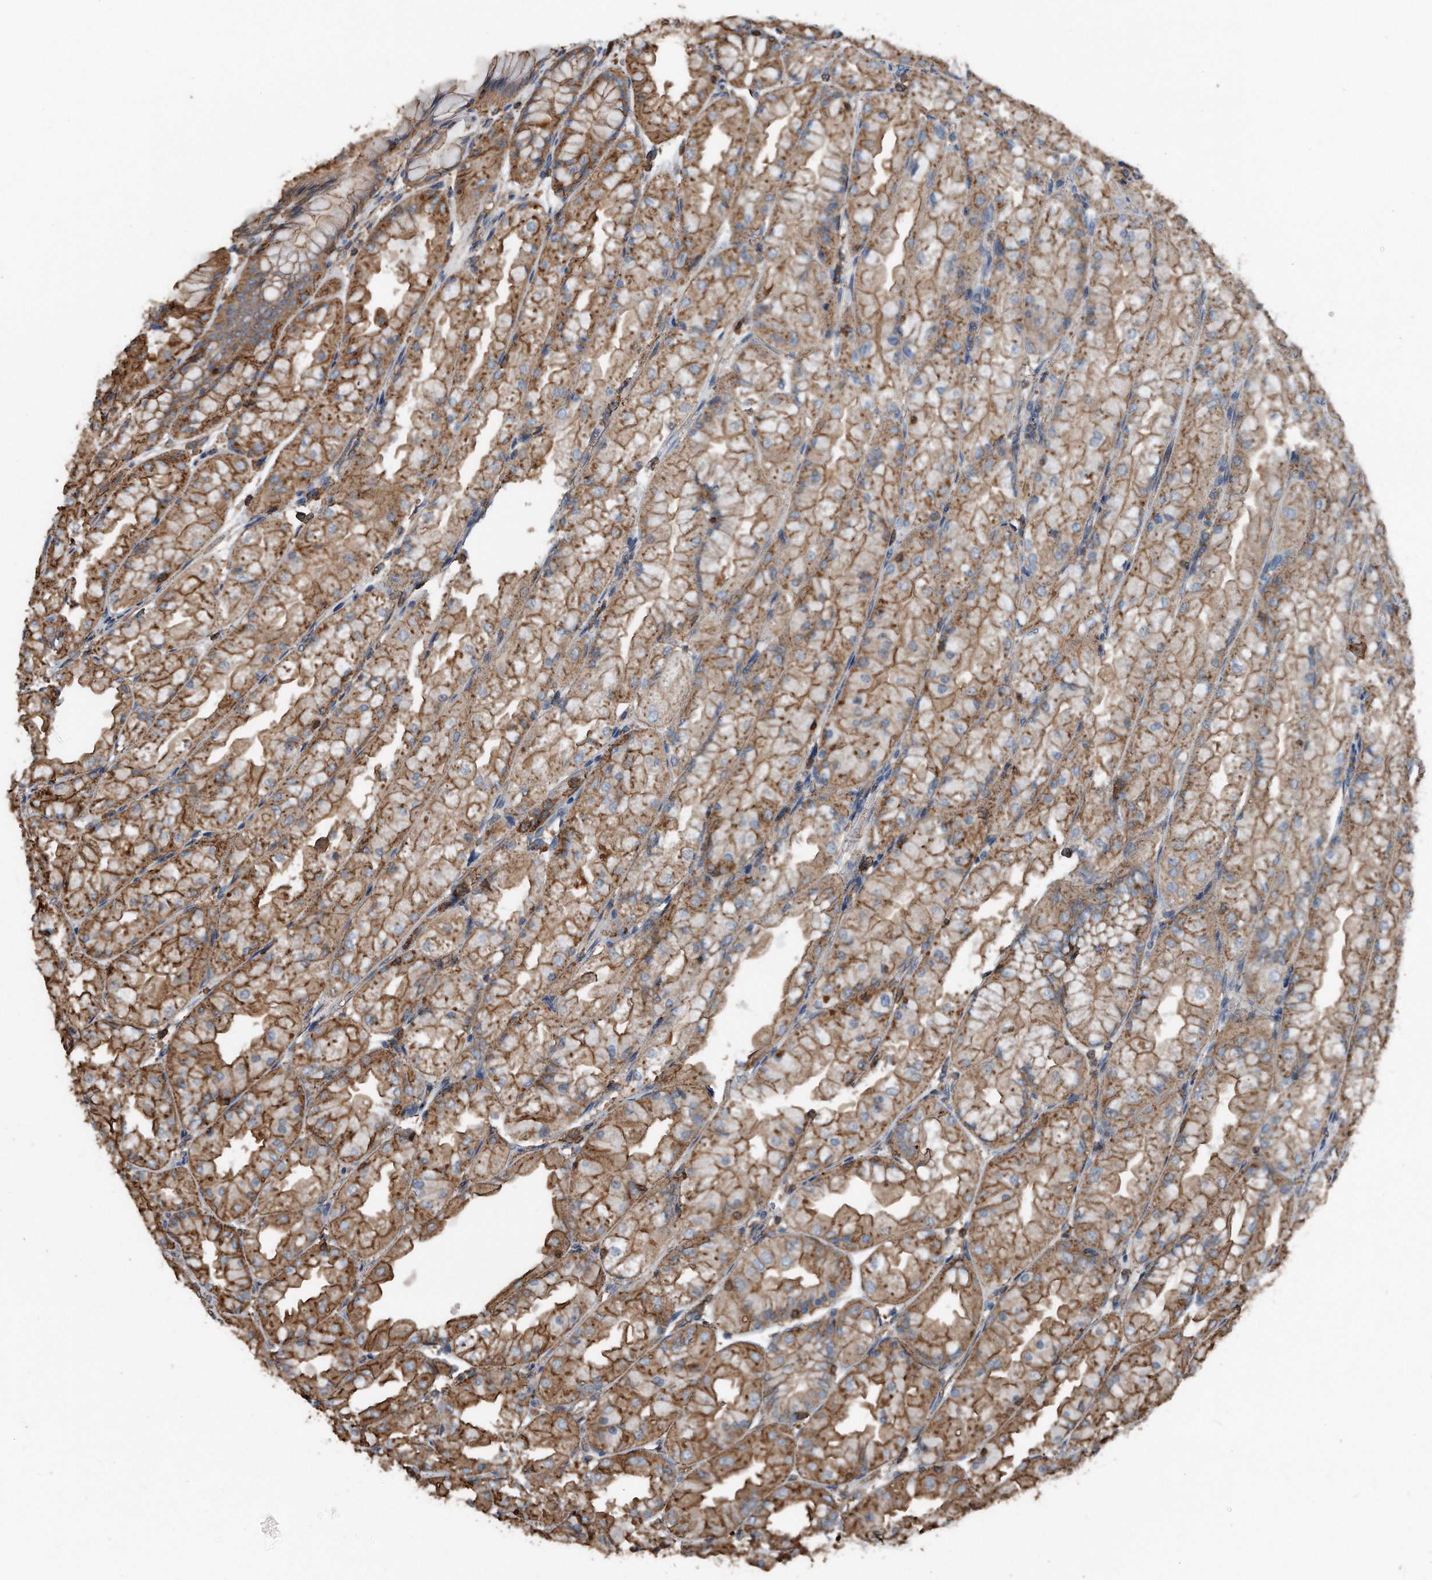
{"staining": {"intensity": "moderate", "quantity": ">75%", "location": "cytoplasmic/membranous"}, "tissue": "stomach", "cell_type": "Glandular cells", "image_type": "normal", "snomed": [{"axis": "morphology", "description": "Normal tissue, NOS"}, {"axis": "topography", "description": "Stomach, upper"}], "caption": "IHC staining of benign stomach, which displays medium levels of moderate cytoplasmic/membranous staining in approximately >75% of glandular cells indicating moderate cytoplasmic/membranous protein staining. The staining was performed using DAB (brown) for protein detection and nuclei were counterstained in hematoxylin (blue).", "gene": "RSPO3", "patient": {"sex": "male", "age": 47}}